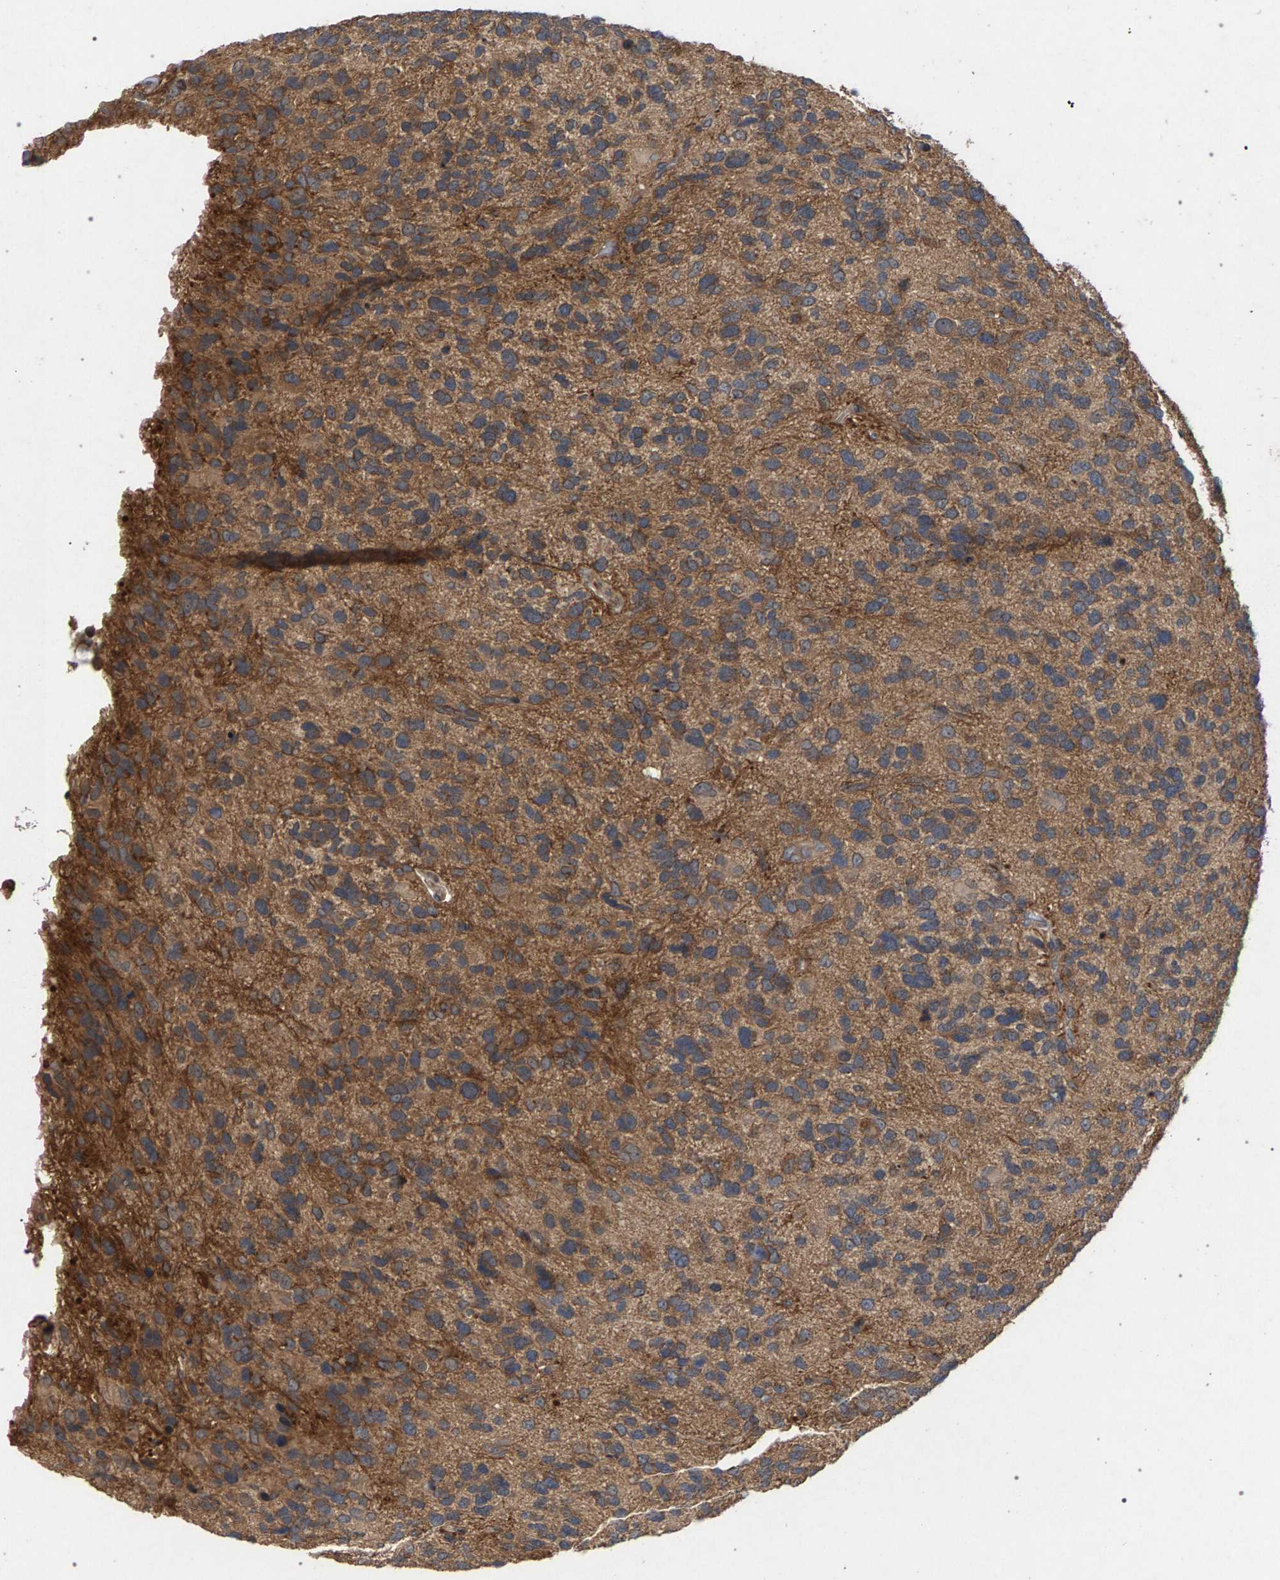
{"staining": {"intensity": "moderate", "quantity": ">75%", "location": "cytoplasmic/membranous"}, "tissue": "glioma", "cell_type": "Tumor cells", "image_type": "cancer", "snomed": [{"axis": "morphology", "description": "Glioma, malignant, High grade"}, {"axis": "topography", "description": "Brain"}], "caption": "Protein staining reveals moderate cytoplasmic/membranous expression in approximately >75% of tumor cells in glioma.", "gene": "SLC4A4", "patient": {"sex": "female", "age": 58}}